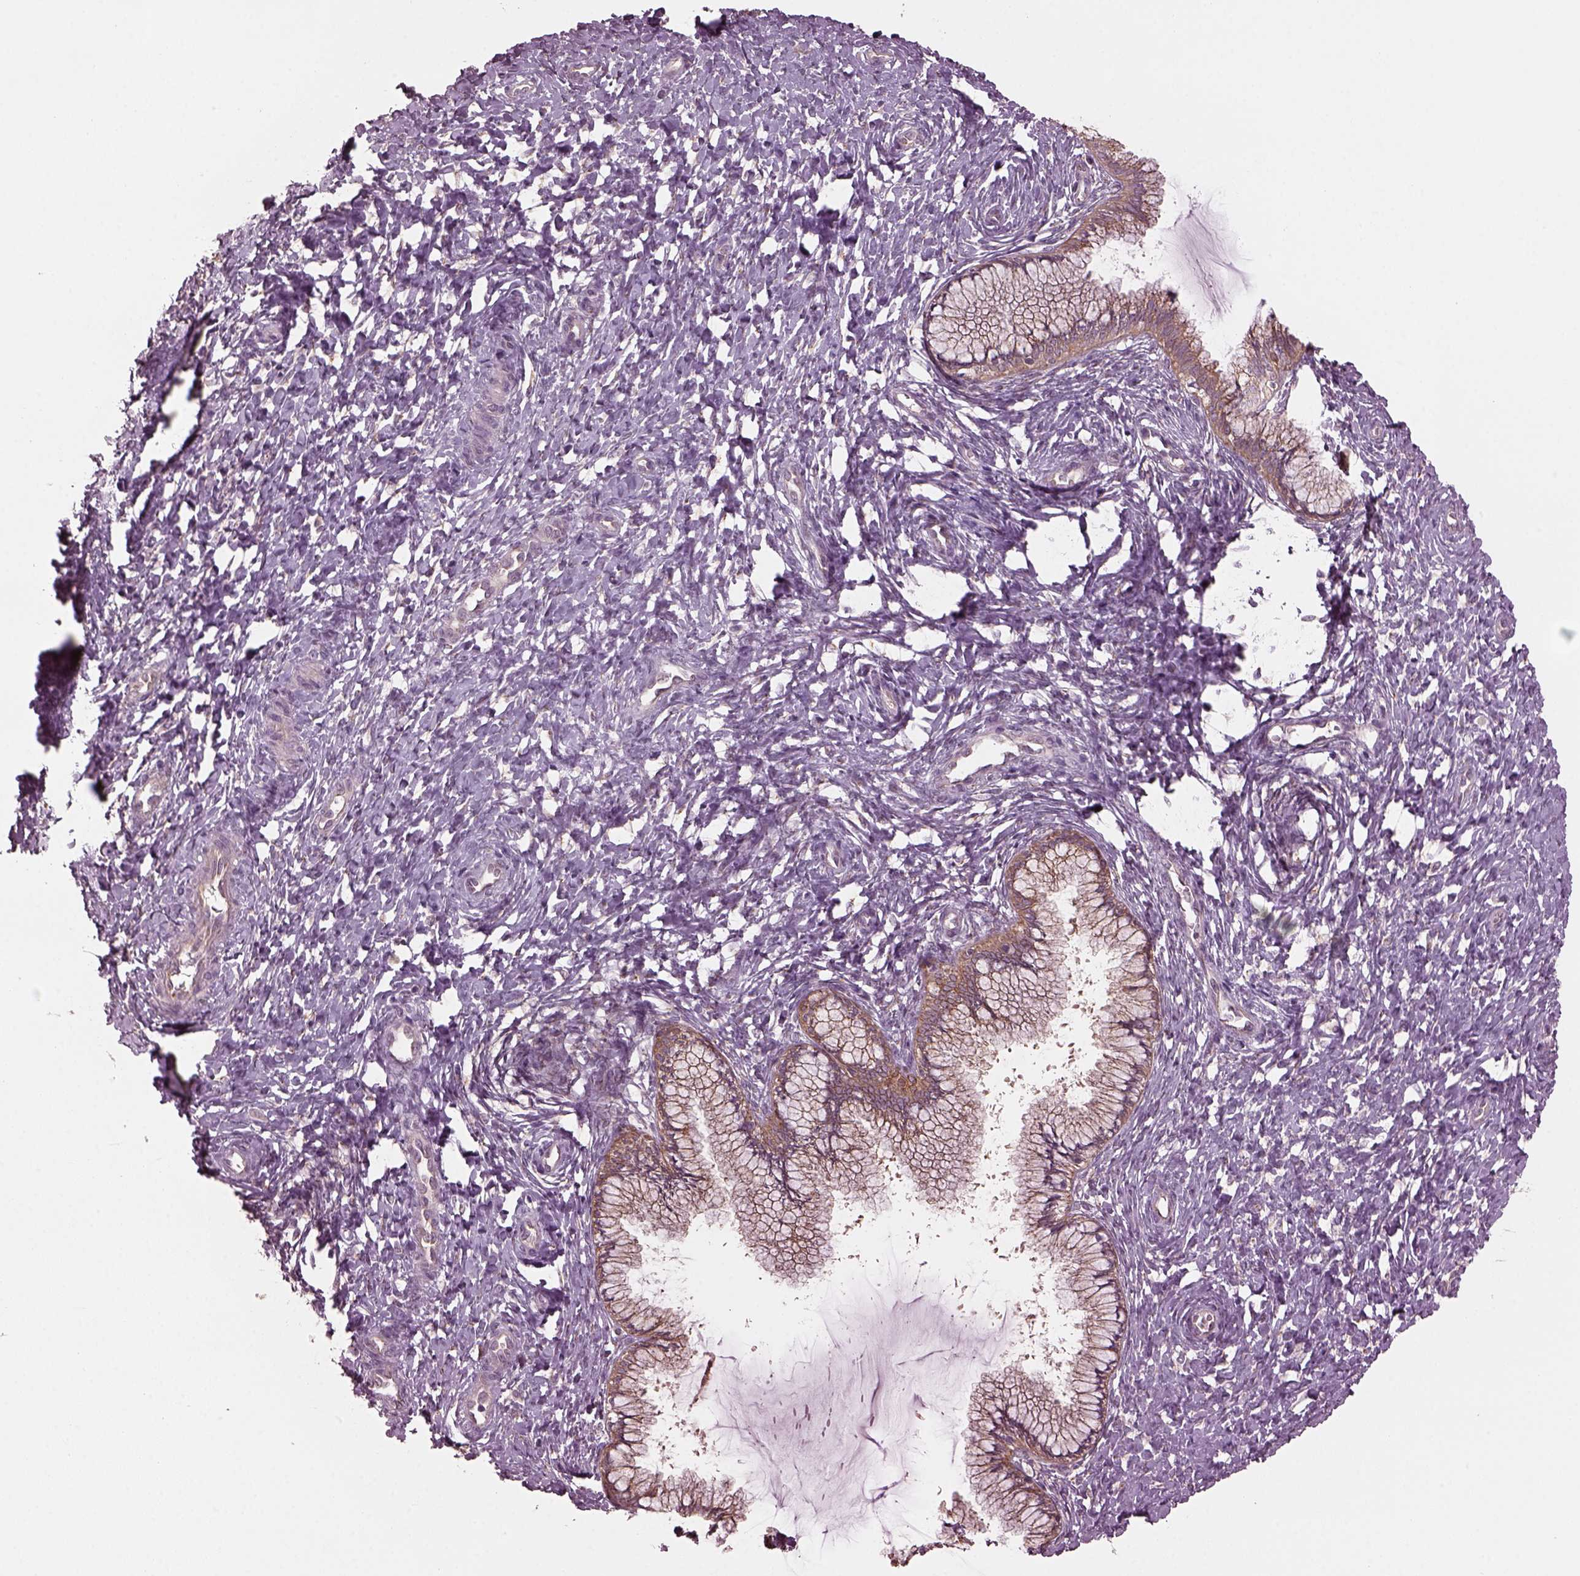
{"staining": {"intensity": "moderate", "quantity": "25%-75%", "location": "cytoplasmic/membranous"}, "tissue": "cervix", "cell_type": "Glandular cells", "image_type": "normal", "snomed": [{"axis": "morphology", "description": "Normal tissue, NOS"}, {"axis": "topography", "description": "Cervix"}], "caption": "A high-resolution histopathology image shows IHC staining of normal cervix, which exhibits moderate cytoplasmic/membranous positivity in approximately 25%-75% of glandular cells.", "gene": "RUFY3", "patient": {"sex": "female", "age": 37}}